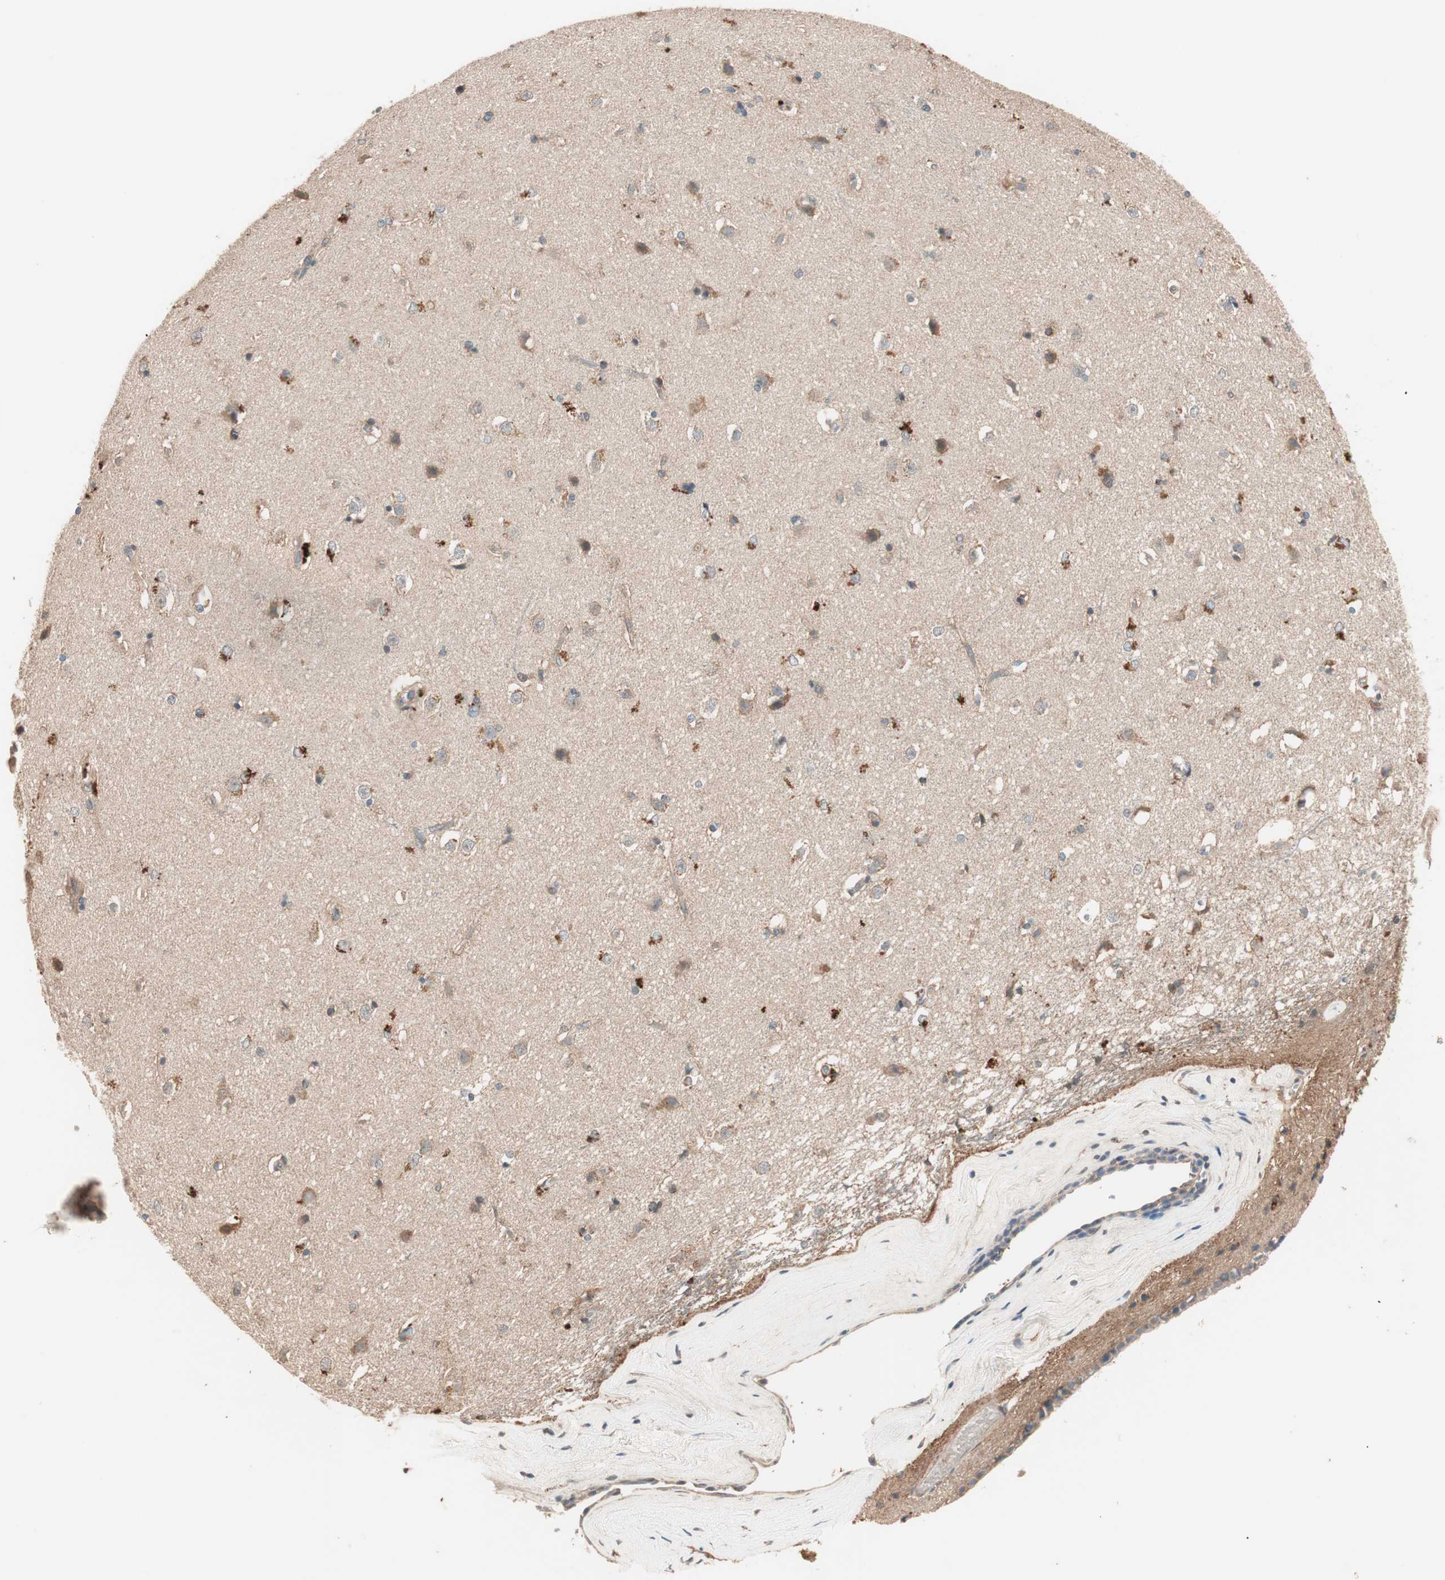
{"staining": {"intensity": "moderate", "quantity": "25%-75%", "location": "cytoplasmic/membranous"}, "tissue": "caudate", "cell_type": "Glial cells", "image_type": "normal", "snomed": [{"axis": "morphology", "description": "Normal tissue, NOS"}, {"axis": "topography", "description": "Lateral ventricle wall"}], "caption": "The immunohistochemical stain shows moderate cytoplasmic/membranous staining in glial cells of unremarkable caudate. (Stains: DAB (3,3'-diaminobenzidine) in brown, nuclei in blue, Microscopy: brightfield microscopy at high magnification).", "gene": "NFRKB", "patient": {"sex": "female", "age": 19}}